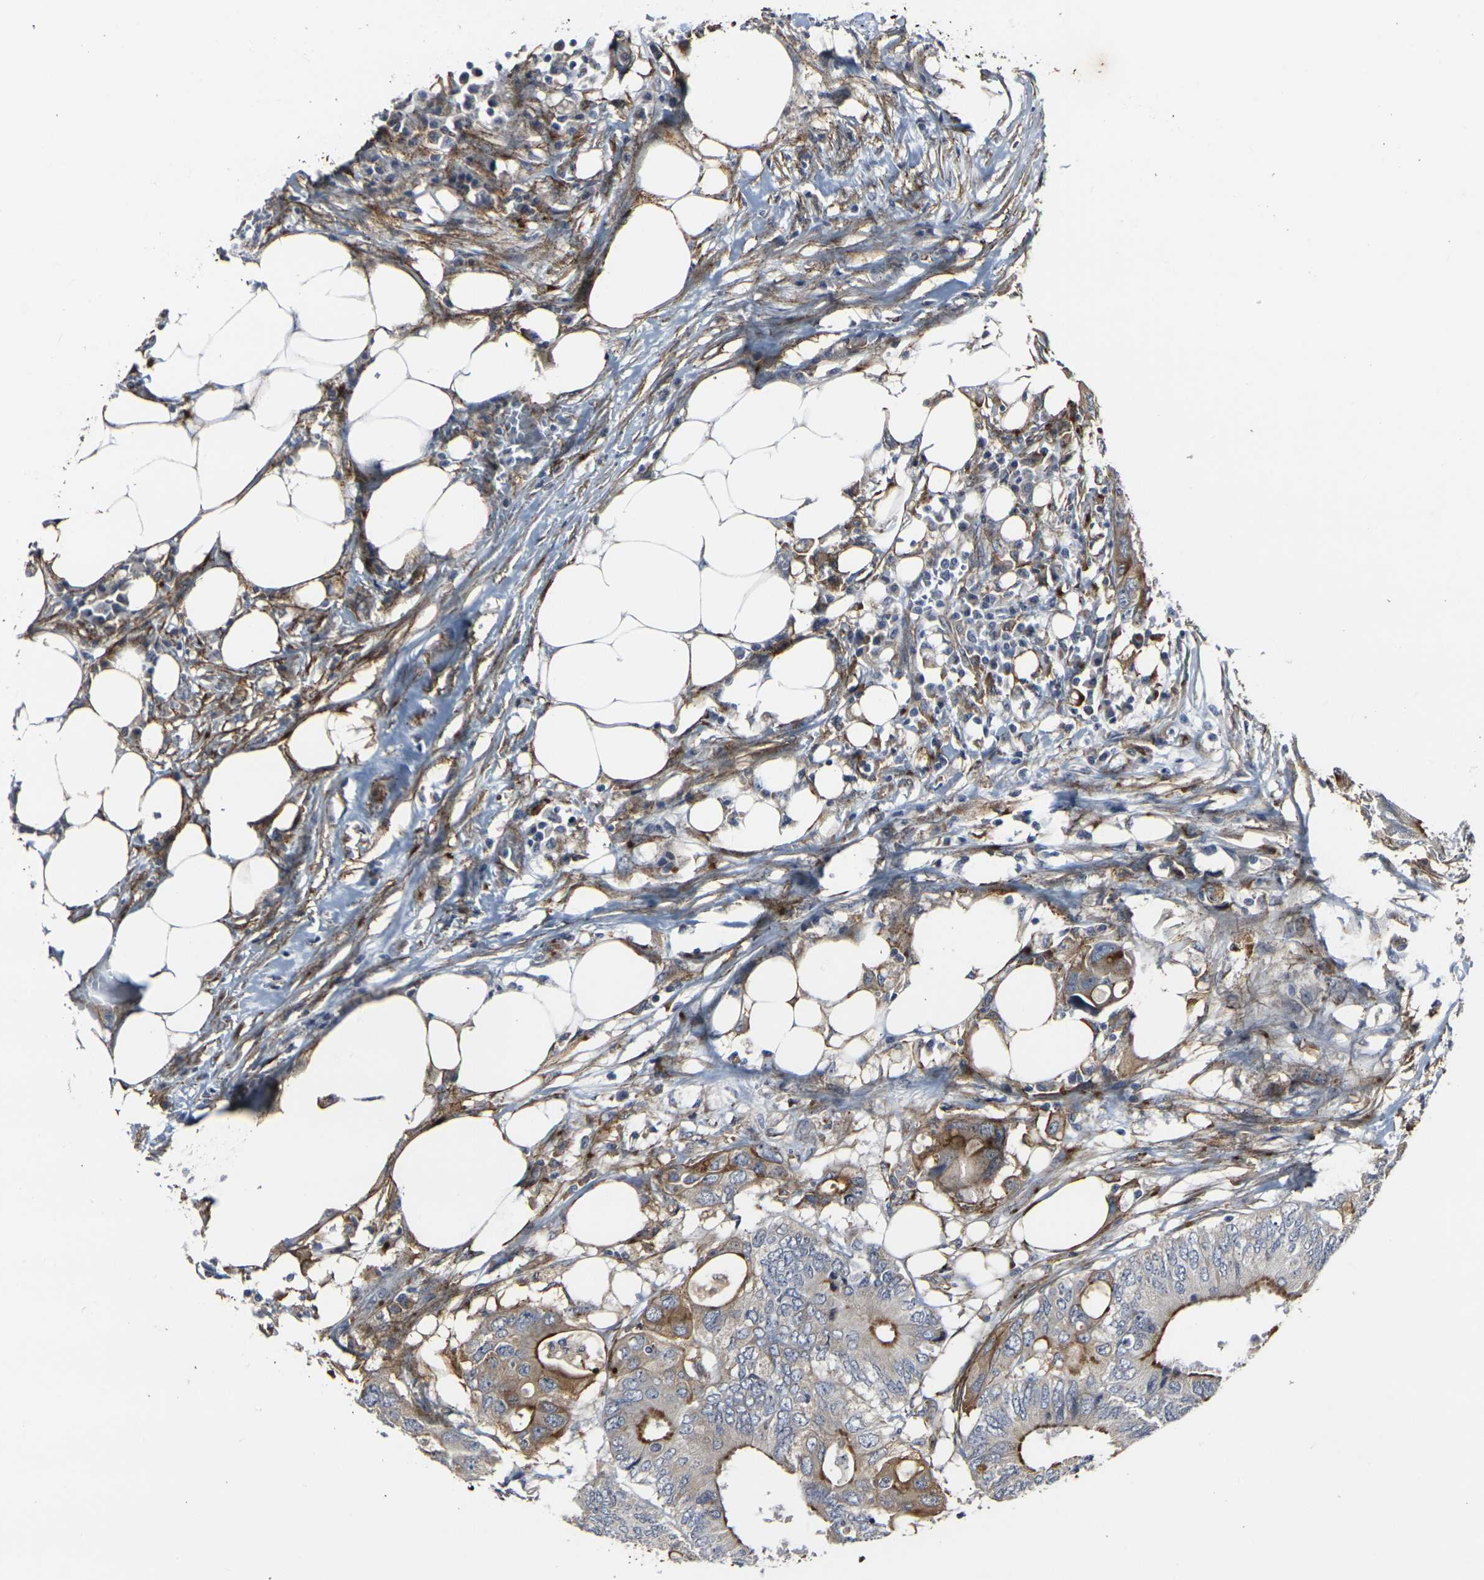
{"staining": {"intensity": "strong", "quantity": ">75%", "location": "cytoplasmic/membranous"}, "tissue": "colorectal cancer", "cell_type": "Tumor cells", "image_type": "cancer", "snomed": [{"axis": "morphology", "description": "Adenocarcinoma, NOS"}, {"axis": "topography", "description": "Colon"}], "caption": "IHC (DAB) staining of human colorectal cancer displays strong cytoplasmic/membranous protein positivity in approximately >75% of tumor cells.", "gene": "MYOF", "patient": {"sex": "male", "age": 71}}